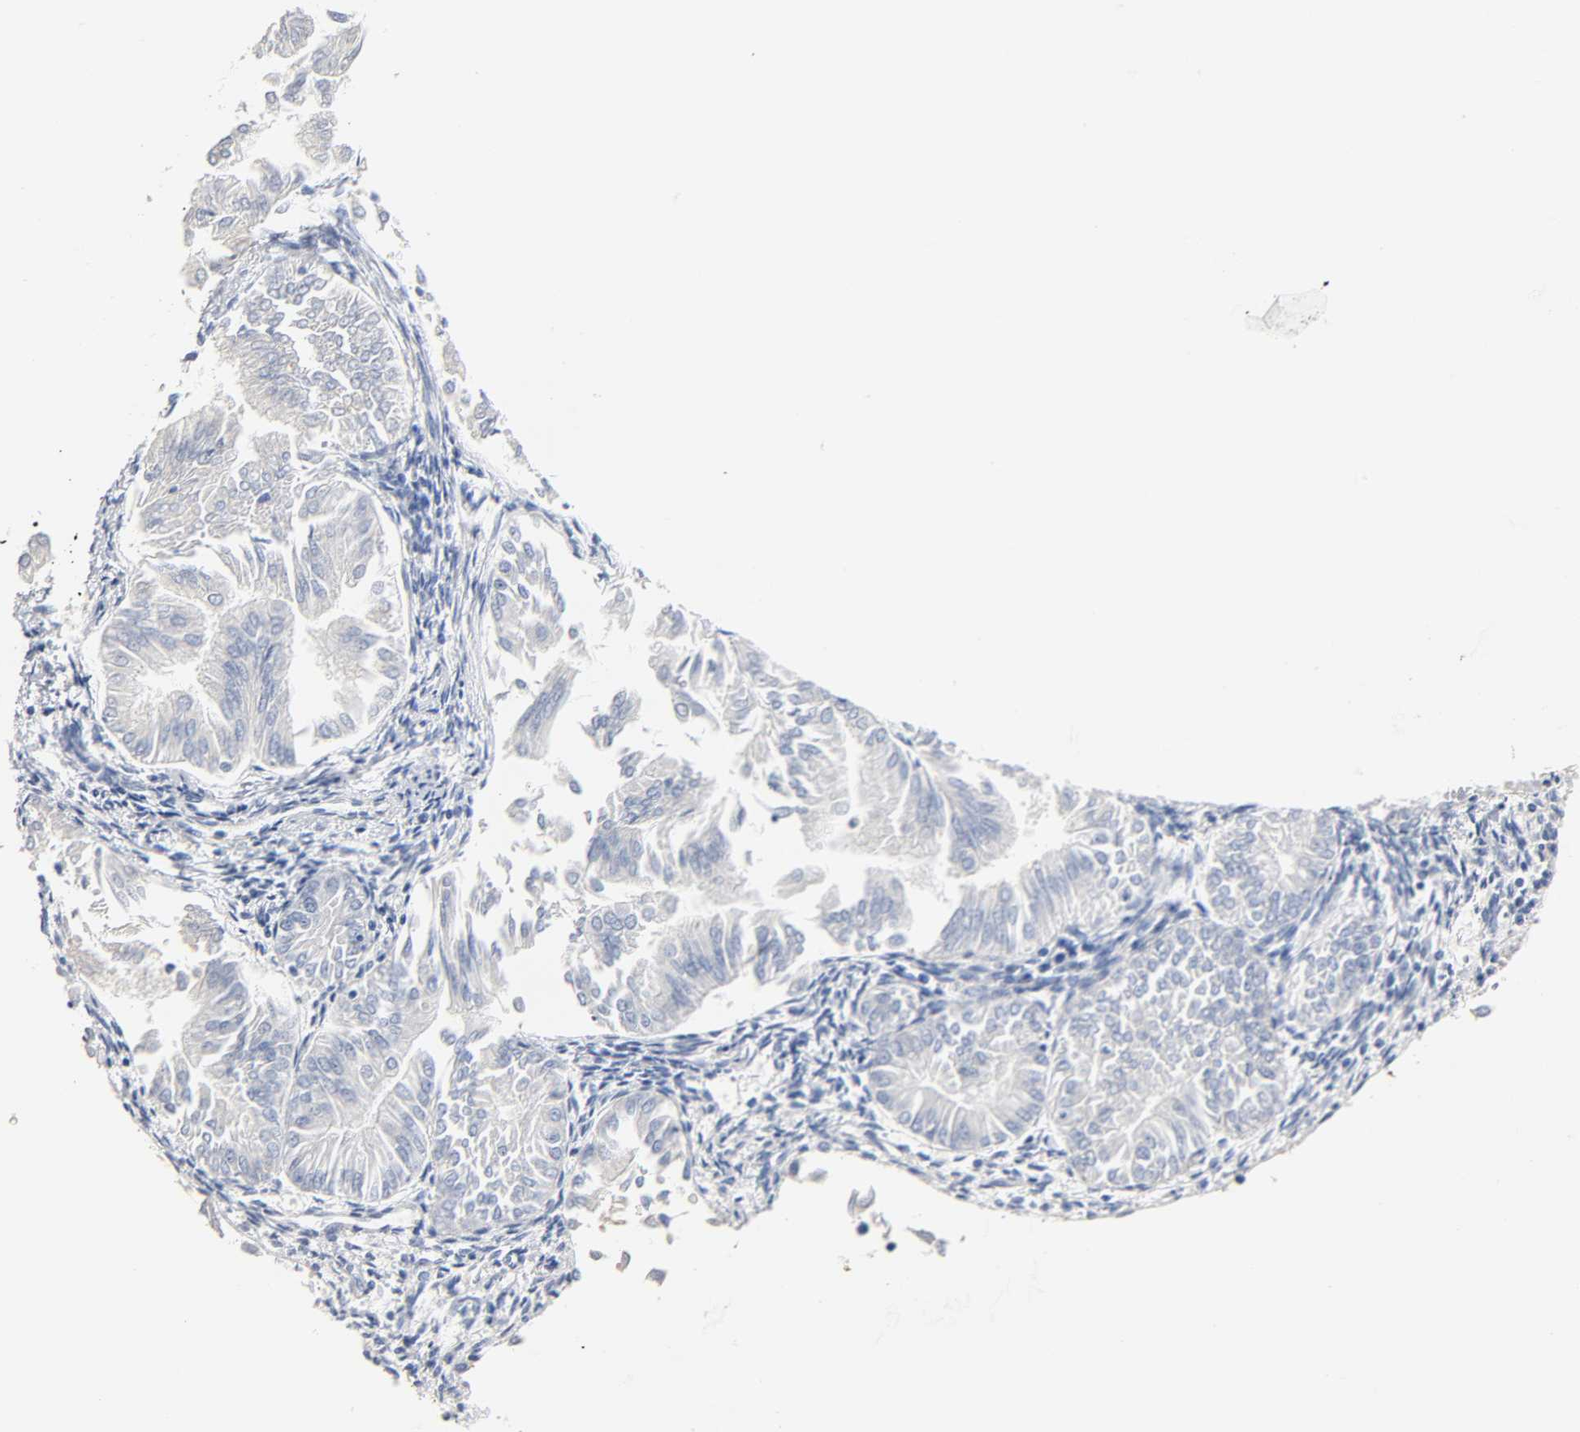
{"staining": {"intensity": "negative", "quantity": "none", "location": "none"}, "tissue": "endometrial cancer", "cell_type": "Tumor cells", "image_type": "cancer", "snomed": [{"axis": "morphology", "description": "Adenocarcinoma, NOS"}, {"axis": "topography", "description": "Endometrium"}], "caption": "This image is of adenocarcinoma (endometrial) stained with IHC to label a protein in brown with the nuclei are counter-stained blue. There is no expression in tumor cells. The staining was performed using DAB (3,3'-diaminobenzidine) to visualize the protein expression in brown, while the nuclei were stained in blue with hematoxylin (Magnification: 20x).", "gene": "ACP3", "patient": {"sex": "female", "age": 53}}